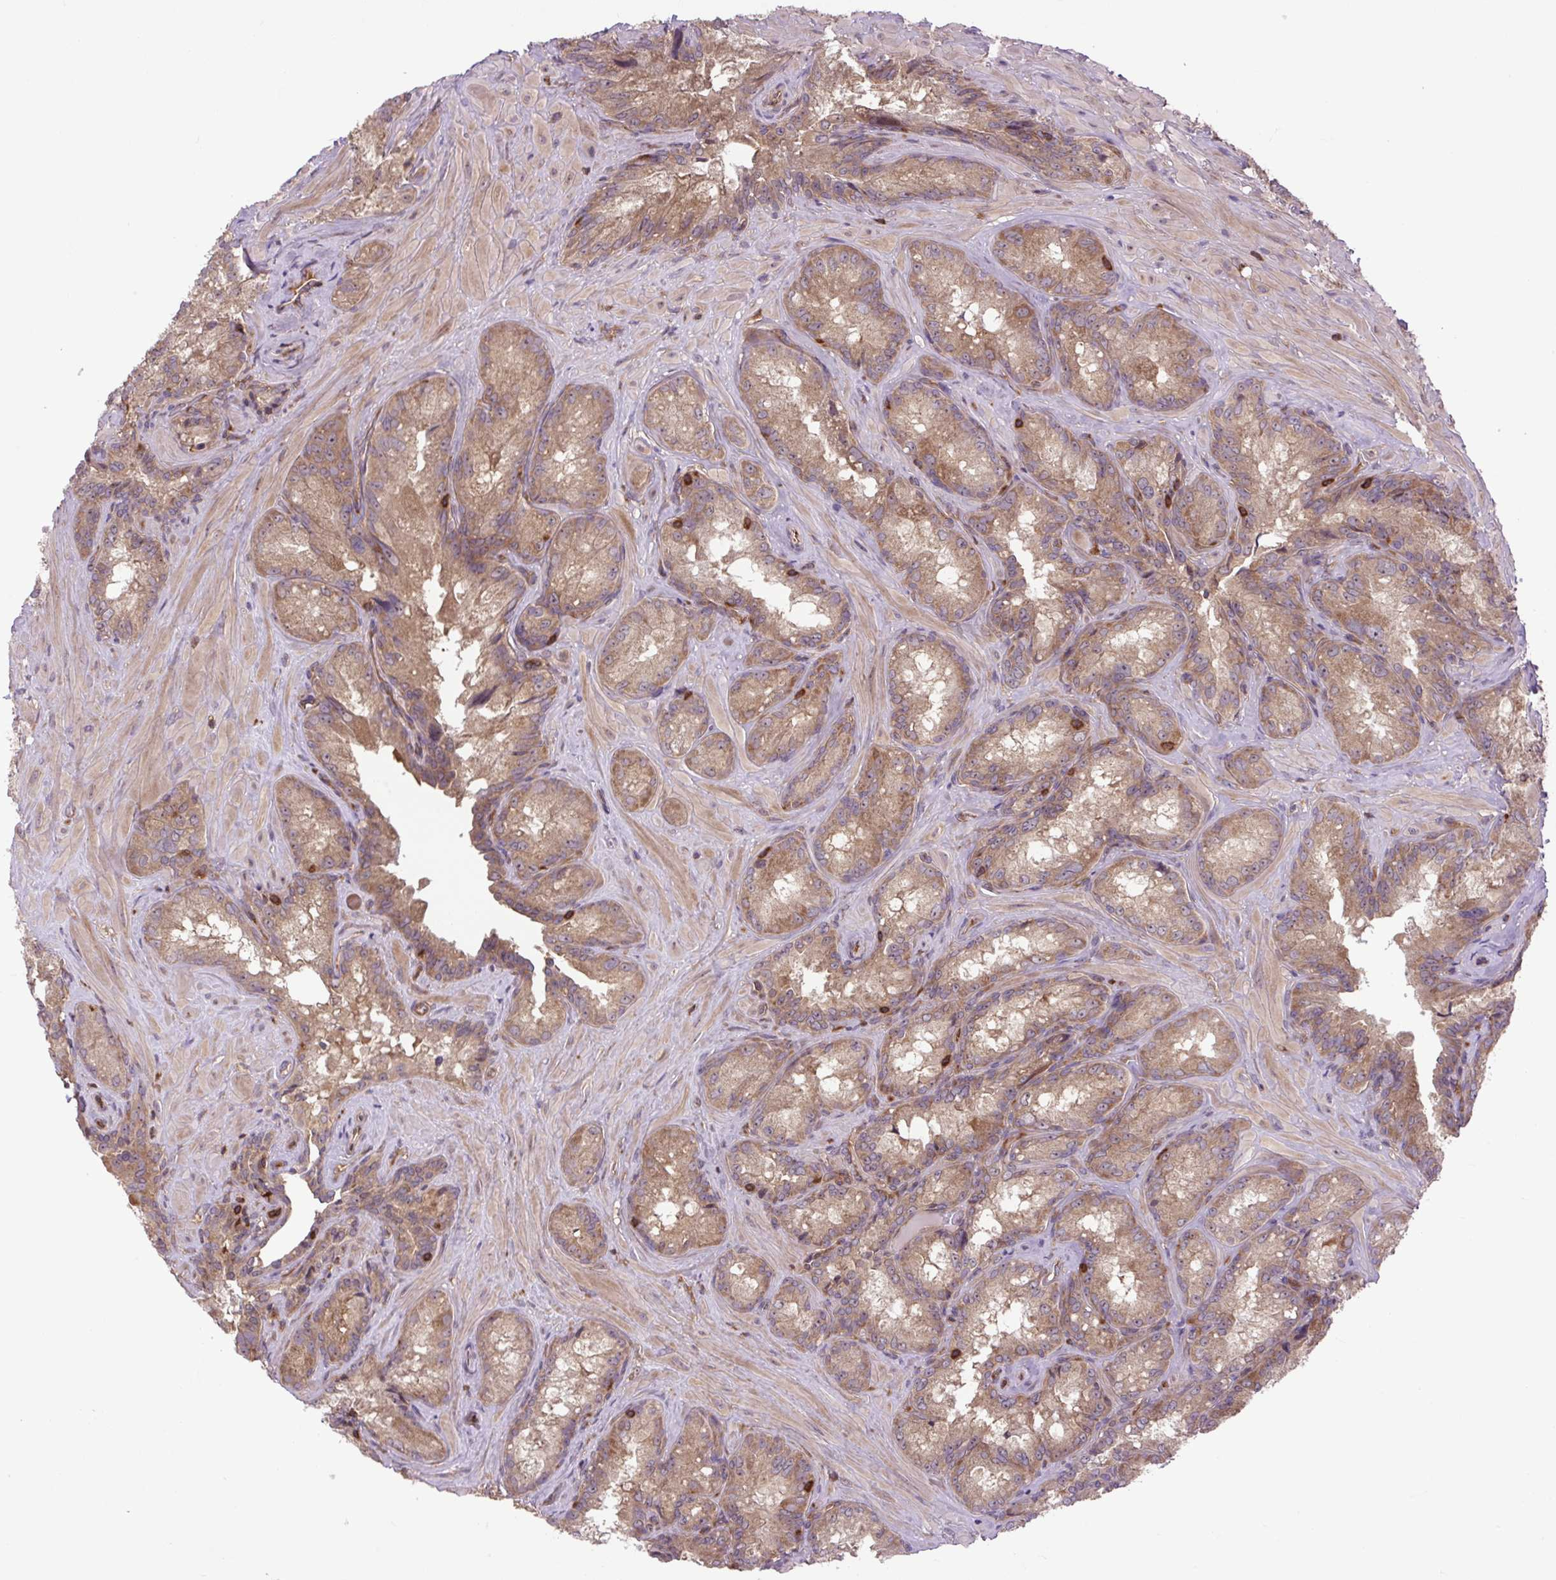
{"staining": {"intensity": "moderate", "quantity": ">75%", "location": "cytoplasmic/membranous"}, "tissue": "seminal vesicle", "cell_type": "Glandular cells", "image_type": "normal", "snomed": [{"axis": "morphology", "description": "Normal tissue, NOS"}, {"axis": "topography", "description": "Seminal veicle"}], "caption": "Protein positivity by IHC displays moderate cytoplasmic/membranous positivity in about >75% of glandular cells in normal seminal vesicle. (DAB IHC, brown staining for protein, blue staining for nuclei).", "gene": "PLCG1", "patient": {"sex": "male", "age": 47}}